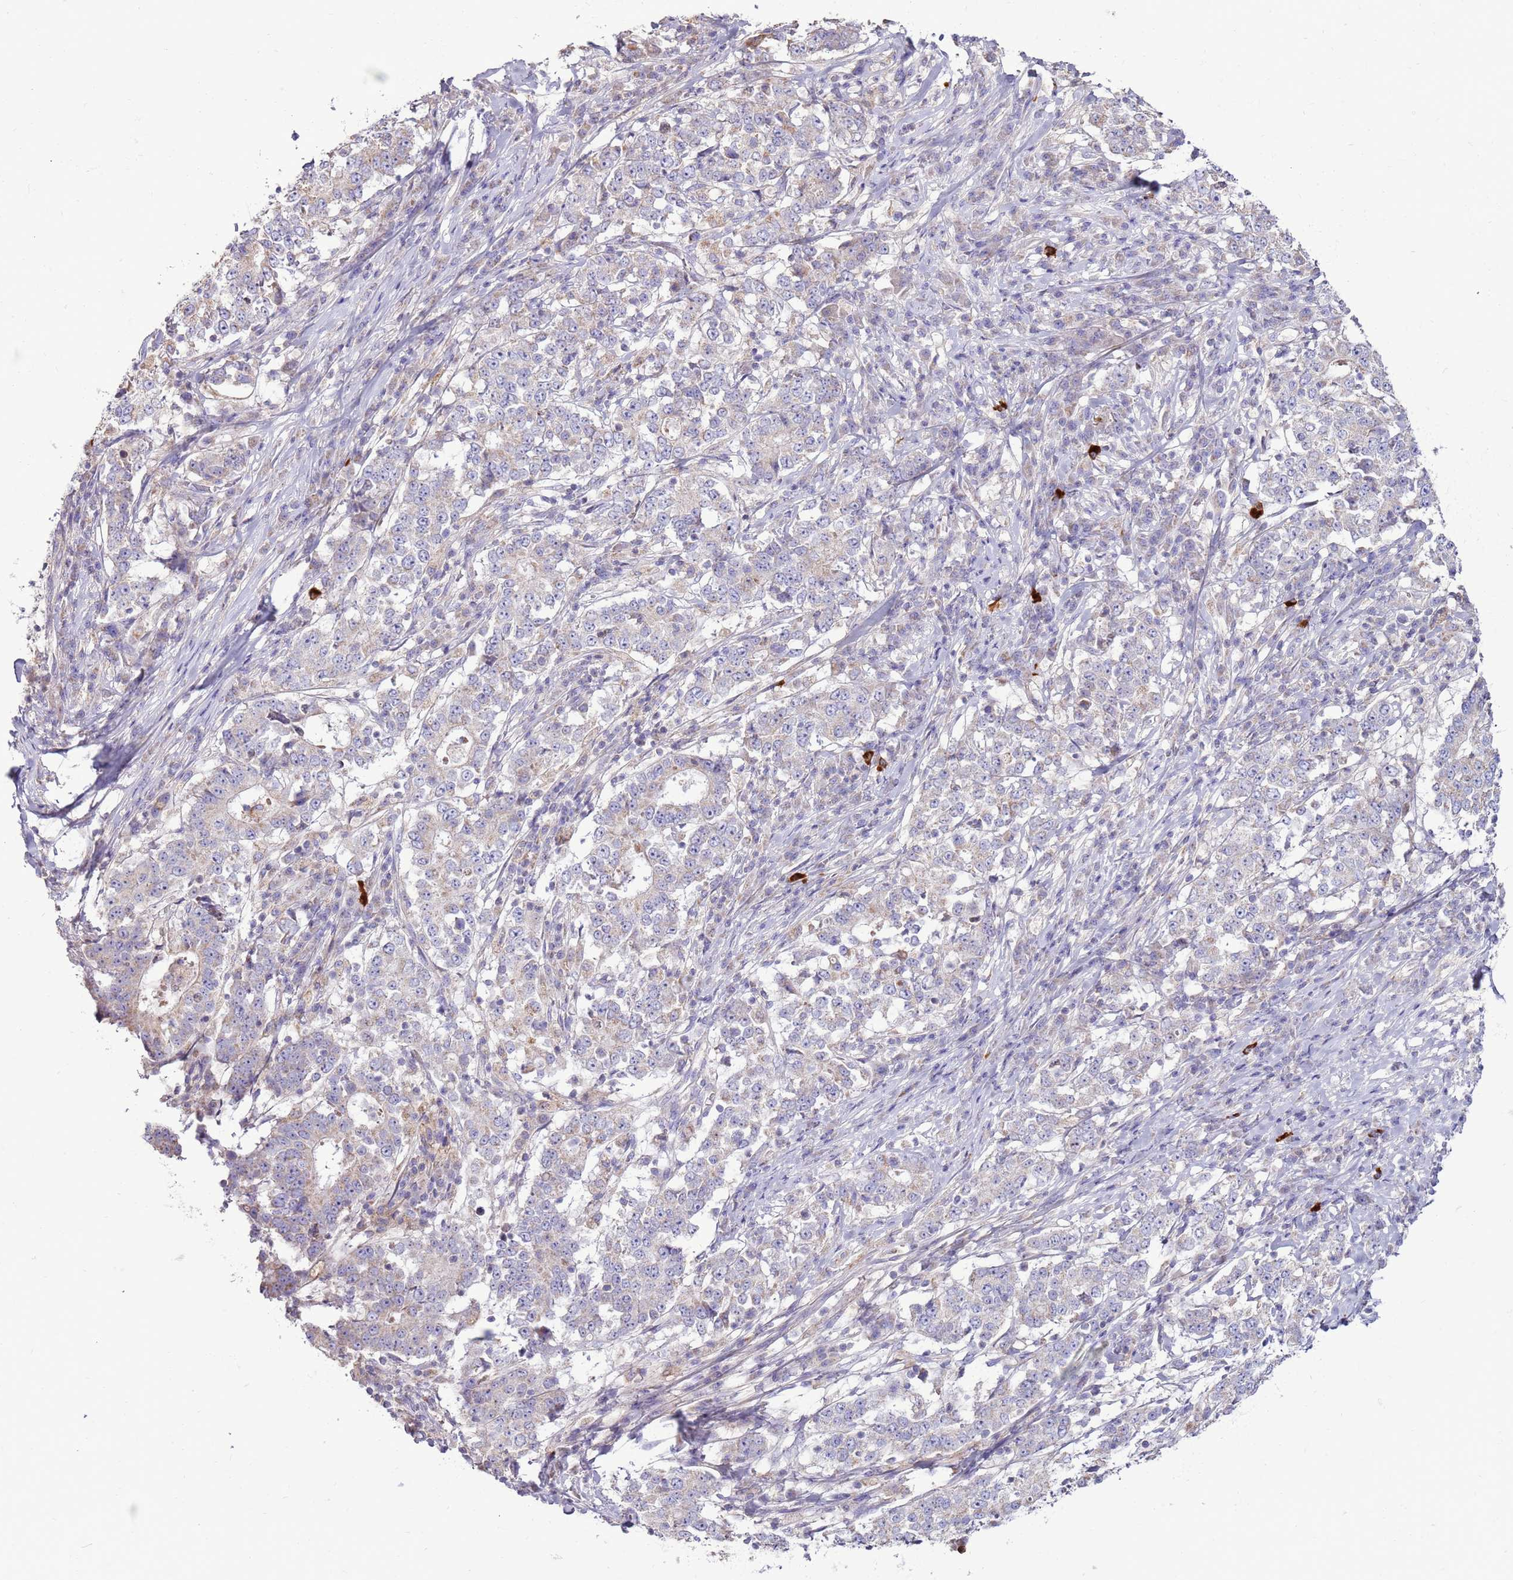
{"staining": {"intensity": "negative", "quantity": "none", "location": "none"}, "tissue": "stomach cancer", "cell_type": "Tumor cells", "image_type": "cancer", "snomed": [{"axis": "morphology", "description": "Adenocarcinoma, NOS"}, {"axis": "topography", "description": "Stomach"}], "caption": "A high-resolution micrograph shows immunohistochemistry staining of stomach cancer (adenocarcinoma), which demonstrates no significant expression in tumor cells.", "gene": "TRAPPC4", "patient": {"sex": "male", "age": 59}}